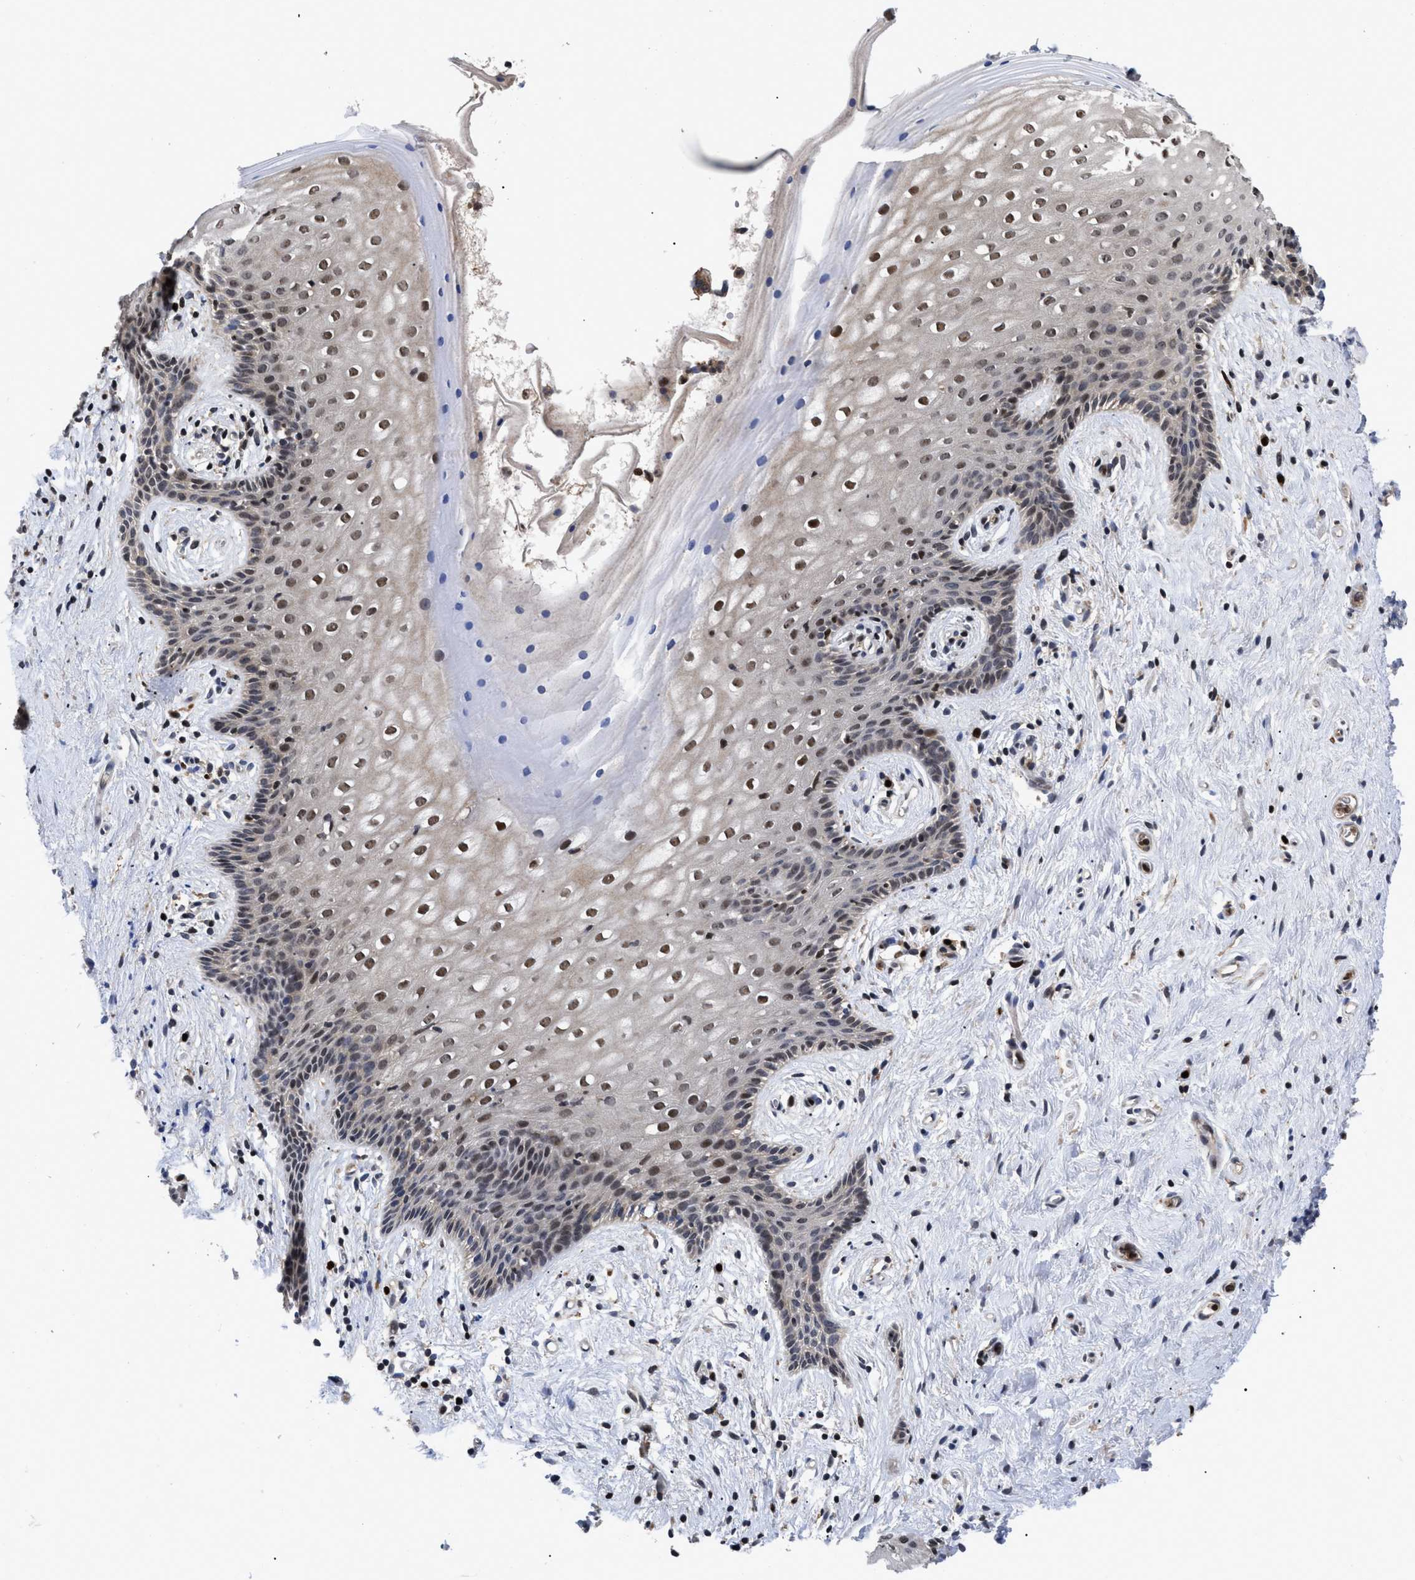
{"staining": {"intensity": "moderate", "quantity": "25%-75%", "location": "cytoplasmic/membranous,nuclear"}, "tissue": "vagina", "cell_type": "Squamous epithelial cells", "image_type": "normal", "snomed": [{"axis": "morphology", "description": "Normal tissue, NOS"}, {"axis": "topography", "description": "Vagina"}], "caption": "Brown immunohistochemical staining in unremarkable human vagina exhibits moderate cytoplasmic/membranous,nuclear positivity in approximately 25%-75% of squamous epithelial cells. The protein of interest is shown in brown color, while the nuclei are stained blue.", "gene": "FAM200A", "patient": {"sex": "female", "age": 44}}